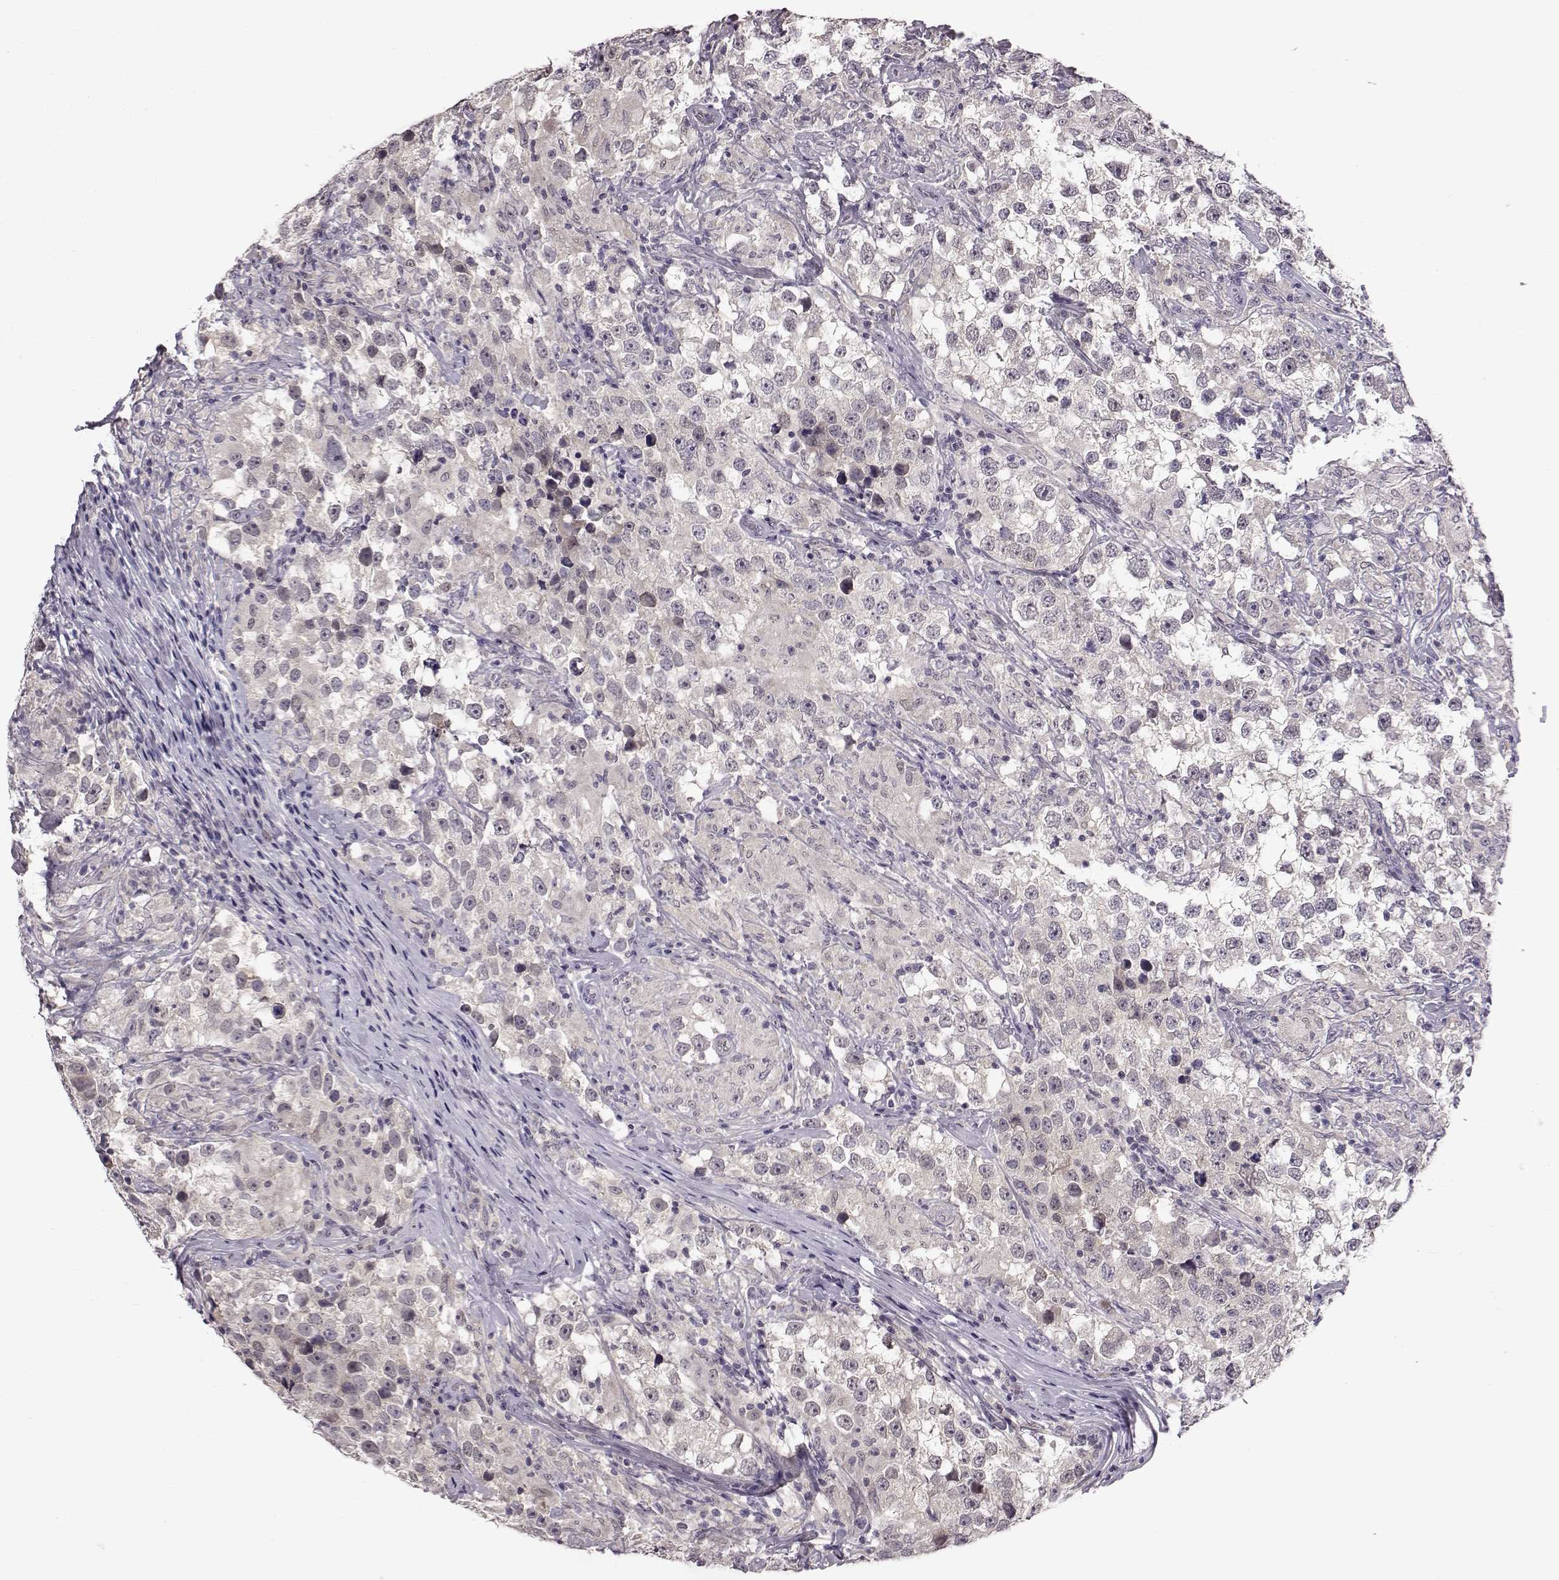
{"staining": {"intensity": "negative", "quantity": "none", "location": "none"}, "tissue": "testis cancer", "cell_type": "Tumor cells", "image_type": "cancer", "snomed": [{"axis": "morphology", "description": "Seminoma, NOS"}, {"axis": "topography", "description": "Testis"}], "caption": "This is an immunohistochemistry histopathology image of testis seminoma. There is no staining in tumor cells.", "gene": "C10orf62", "patient": {"sex": "male", "age": 46}}